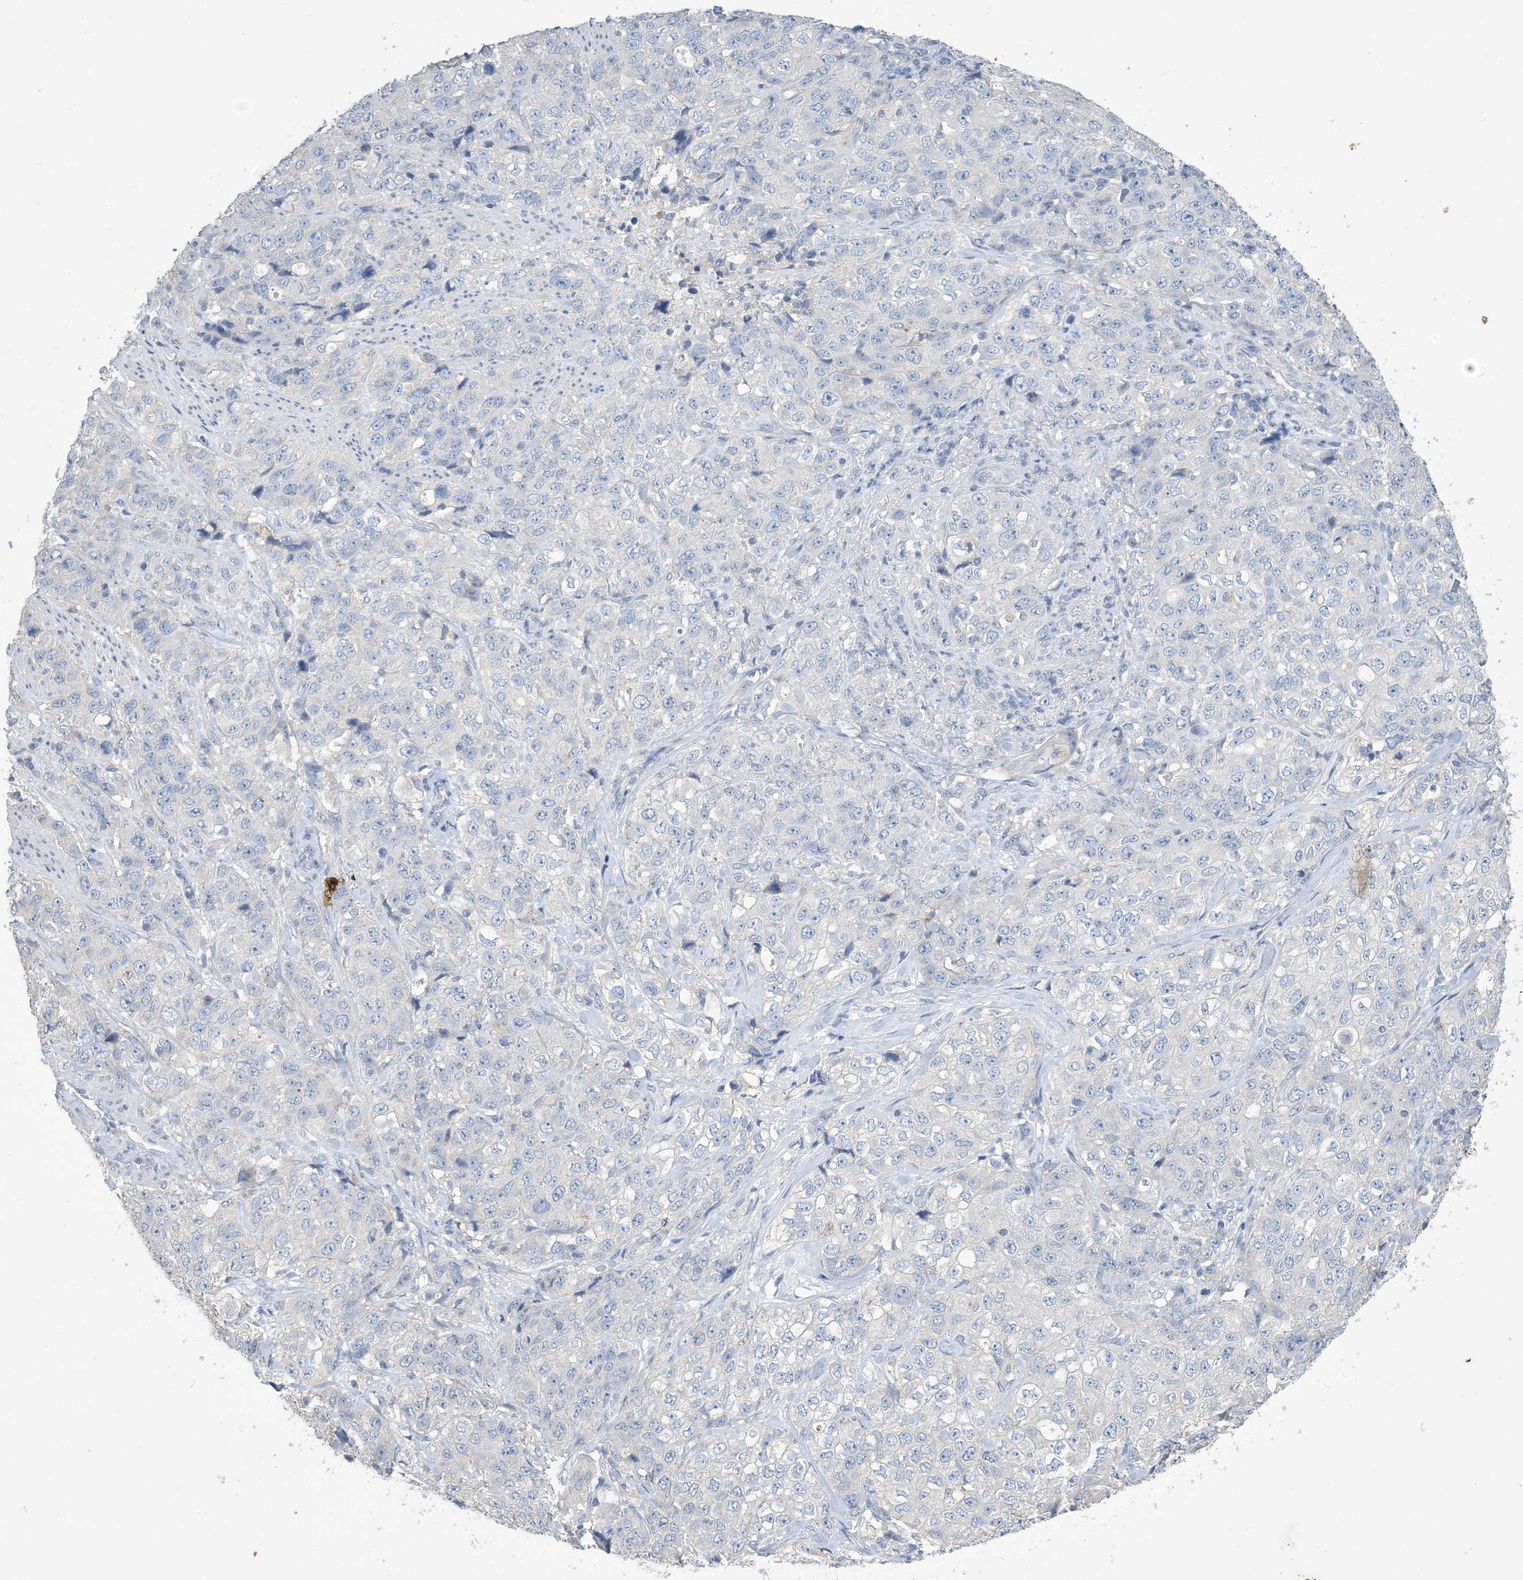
{"staining": {"intensity": "negative", "quantity": "none", "location": "none"}, "tissue": "stomach cancer", "cell_type": "Tumor cells", "image_type": "cancer", "snomed": [{"axis": "morphology", "description": "Adenocarcinoma, NOS"}, {"axis": "topography", "description": "Stomach"}], "caption": "The immunohistochemistry micrograph has no significant expression in tumor cells of stomach cancer tissue. Nuclei are stained in blue.", "gene": "KPRP", "patient": {"sex": "male", "age": 48}}